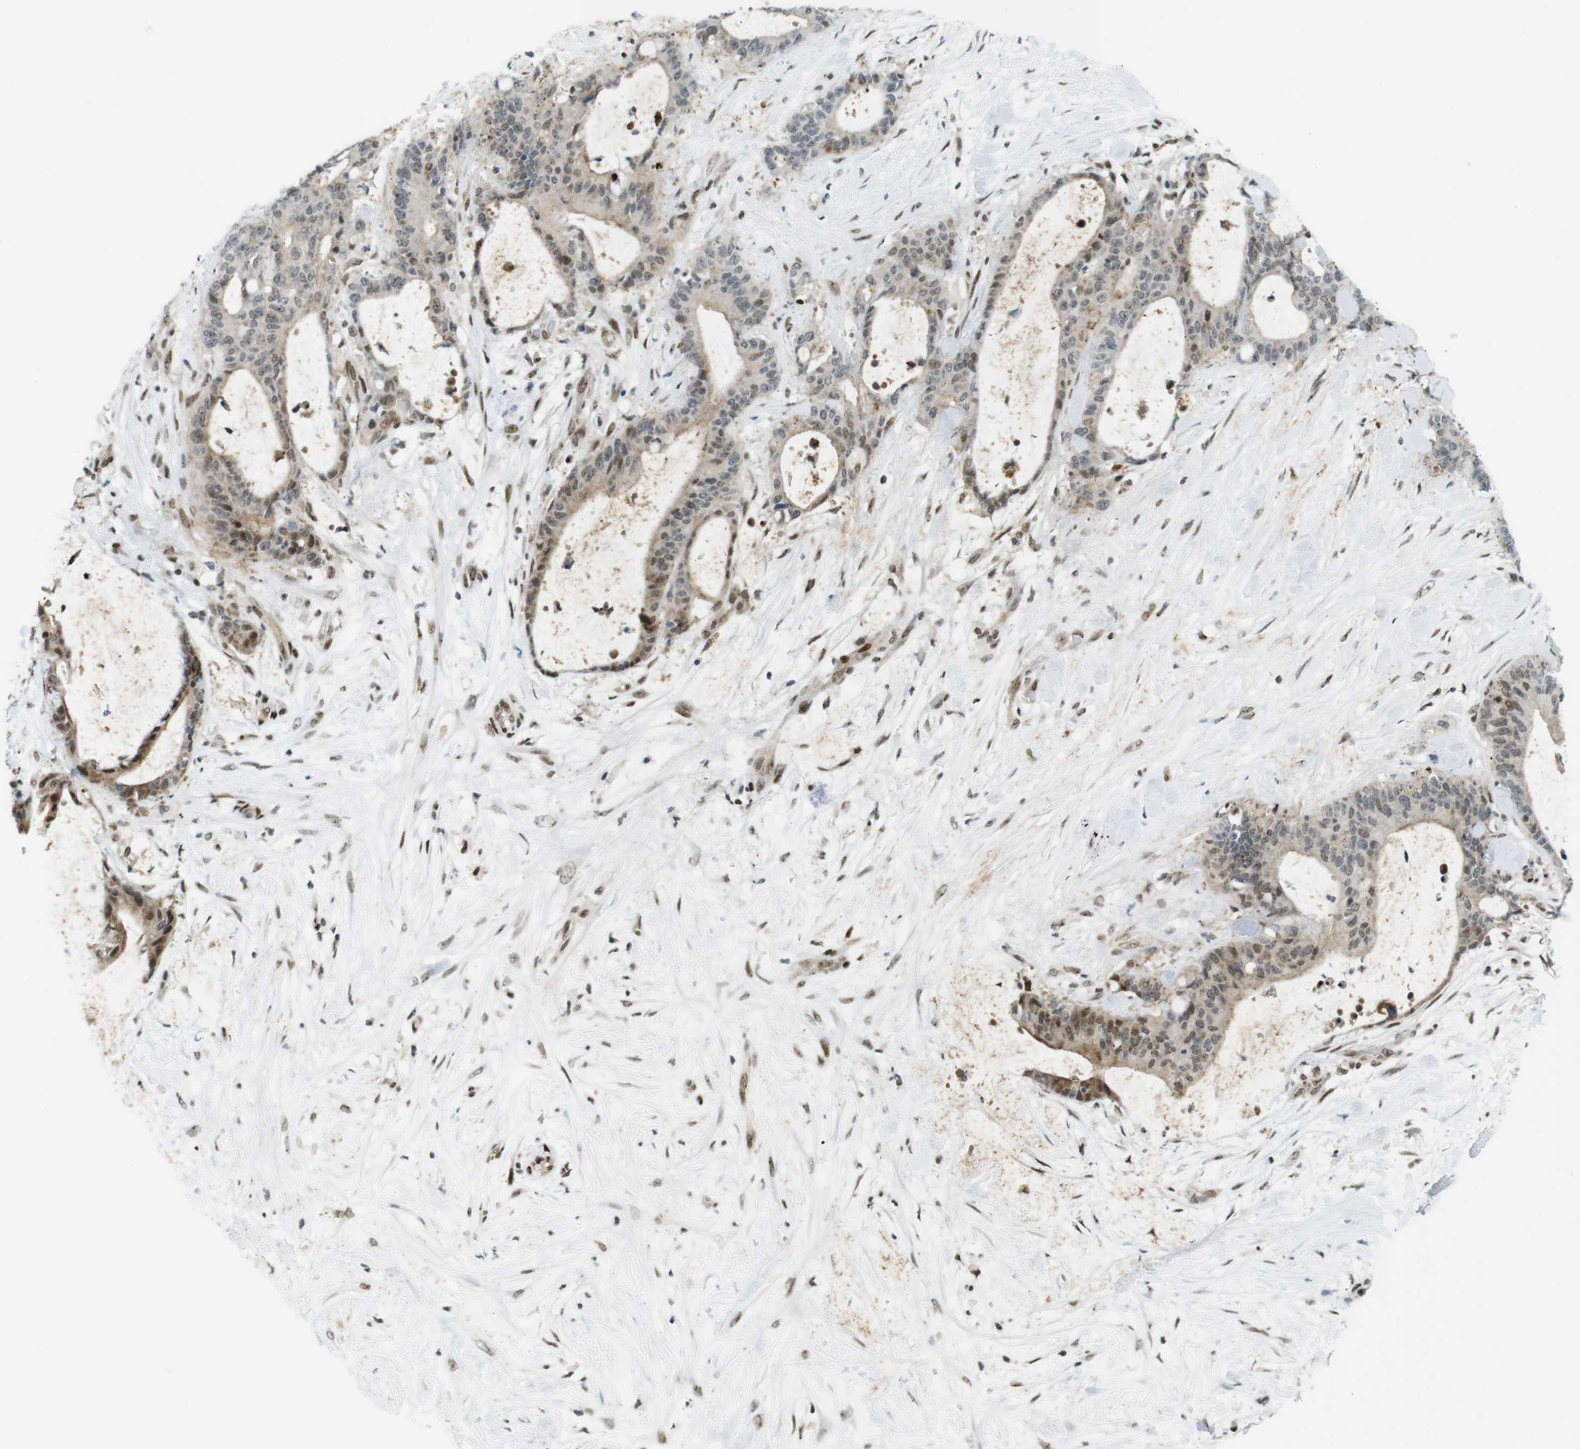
{"staining": {"intensity": "moderate", "quantity": "25%-75%", "location": "cytoplasmic/membranous,nuclear"}, "tissue": "liver cancer", "cell_type": "Tumor cells", "image_type": "cancer", "snomed": [{"axis": "morphology", "description": "Cholangiocarcinoma"}, {"axis": "topography", "description": "Liver"}], "caption": "IHC (DAB (3,3'-diaminobenzidine)) staining of human cholangiocarcinoma (liver) exhibits moderate cytoplasmic/membranous and nuclear protein expression in about 25%-75% of tumor cells. IHC stains the protein in brown and the nuclei are stained blue.", "gene": "UBB", "patient": {"sex": "female", "age": 73}}